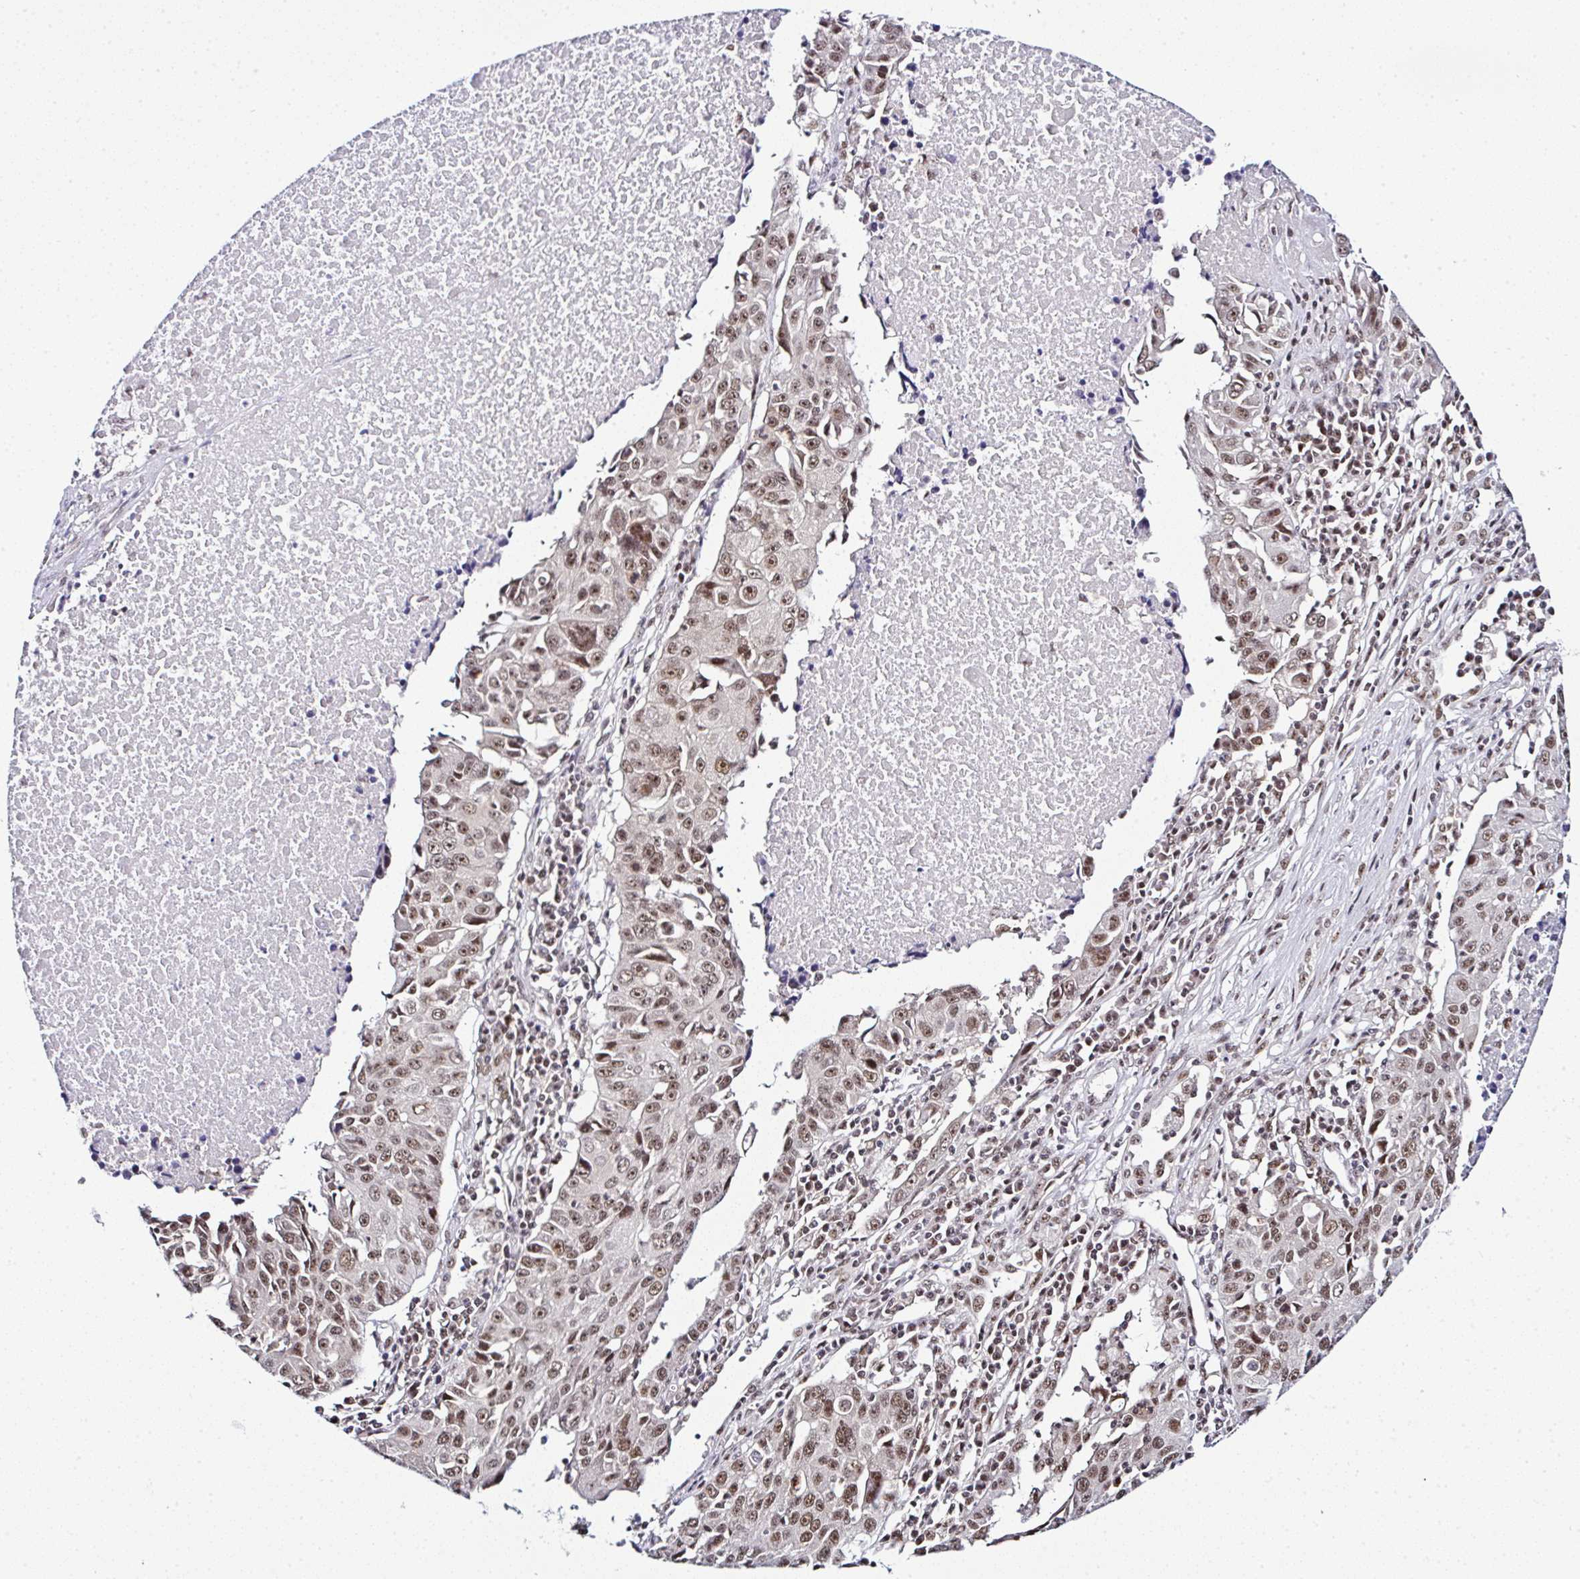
{"staining": {"intensity": "moderate", "quantity": ">75%", "location": "nuclear"}, "tissue": "lung cancer", "cell_type": "Tumor cells", "image_type": "cancer", "snomed": [{"axis": "morphology", "description": "Squamous cell carcinoma, NOS"}, {"axis": "topography", "description": "Lung"}], "caption": "The histopathology image reveals immunohistochemical staining of lung cancer (squamous cell carcinoma). There is moderate nuclear positivity is present in approximately >75% of tumor cells.", "gene": "PTPN2", "patient": {"sex": "female", "age": 66}}